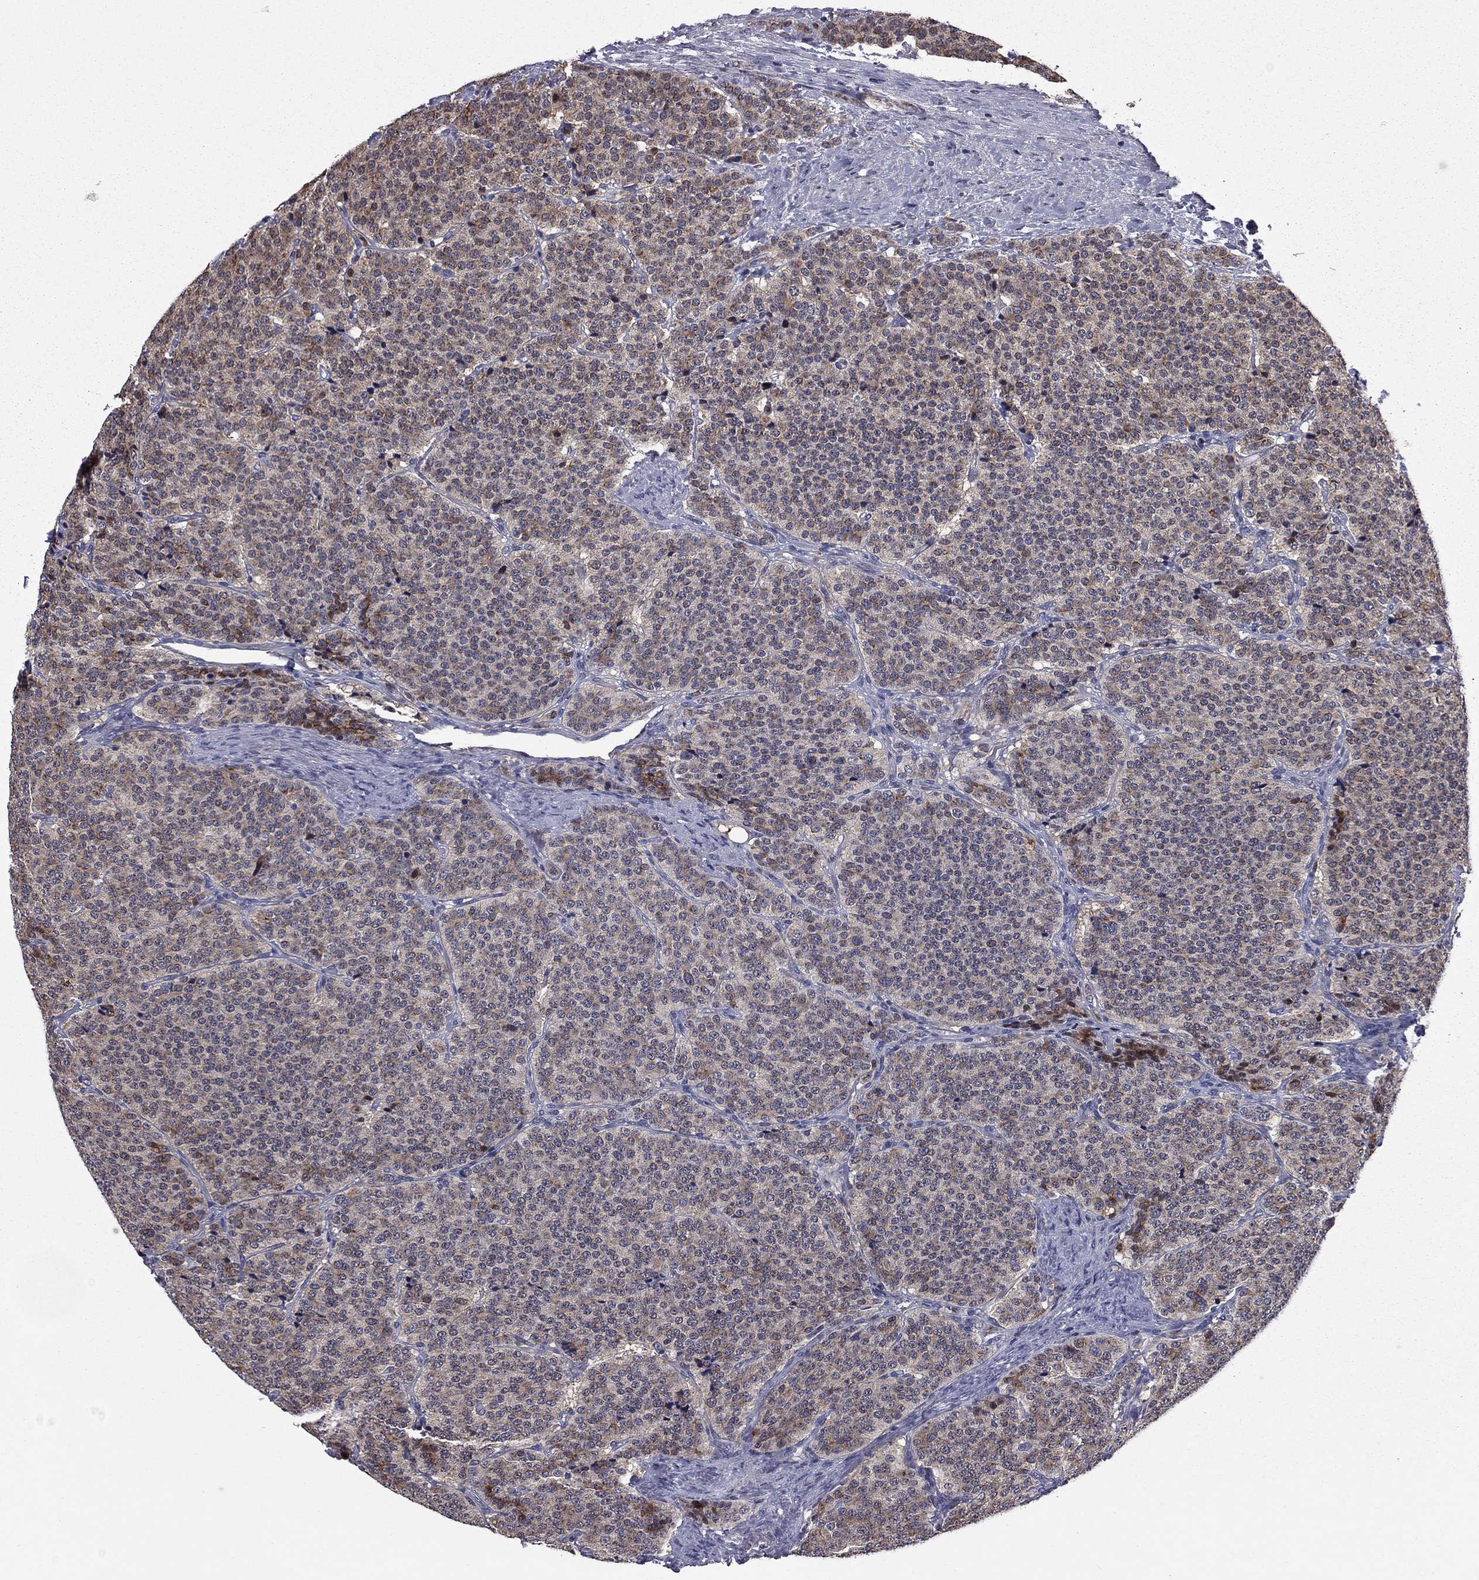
{"staining": {"intensity": "negative", "quantity": "none", "location": "none"}, "tissue": "carcinoid", "cell_type": "Tumor cells", "image_type": "cancer", "snomed": [{"axis": "morphology", "description": "Carcinoid, malignant, NOS"}, {"axis": "topography", "description": "Small intestine"}], "caption": "Immunohistochemistry micrograph of carcinoid (malignant) stained for a protein (brown), which exhibits no staining in tumor cells.", "gene": "CEACAM7", "patient": {"sex": "female", "age": 58}}